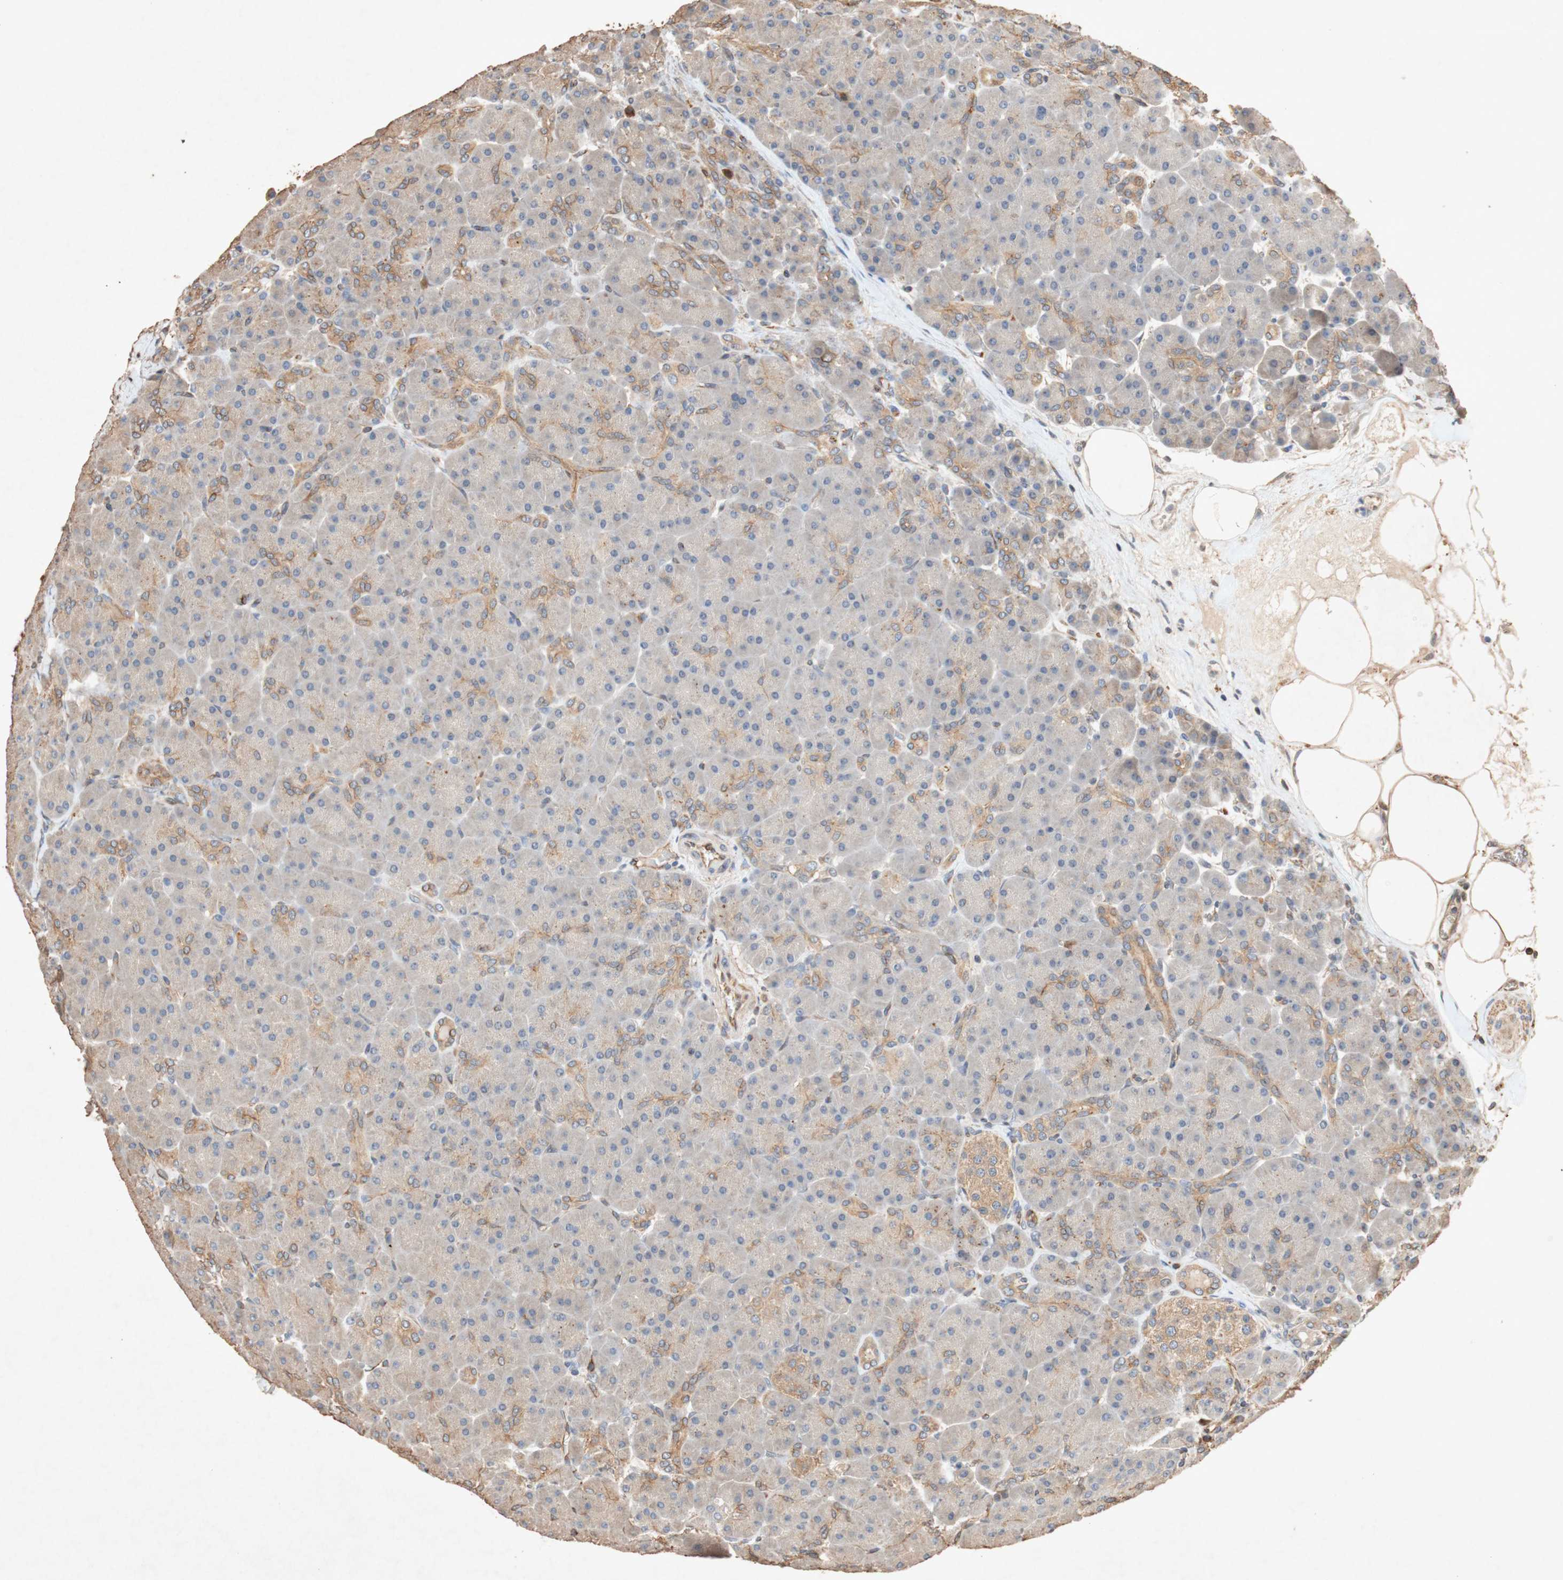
{"staining": {"intensity": "weak", "quantity": ">75%", "location": "cytoplasmic/membranous"}, "tissue": "pancreas", "cell_type": "Exocrine glandular cells", "image_type": "normal", "snomed": [{"axis": "morphology", "description": "Normal tissue, NOS"}, {"axis": "topography", "description": "Pancreas"}], "caption": "The immunohistochemical stain shows weak cytoplasmic/membranous expression in exocrine glandular cells of normal pancreas.", "gene": "TUBB", "patient": {"sex": "male", "age": 66}}